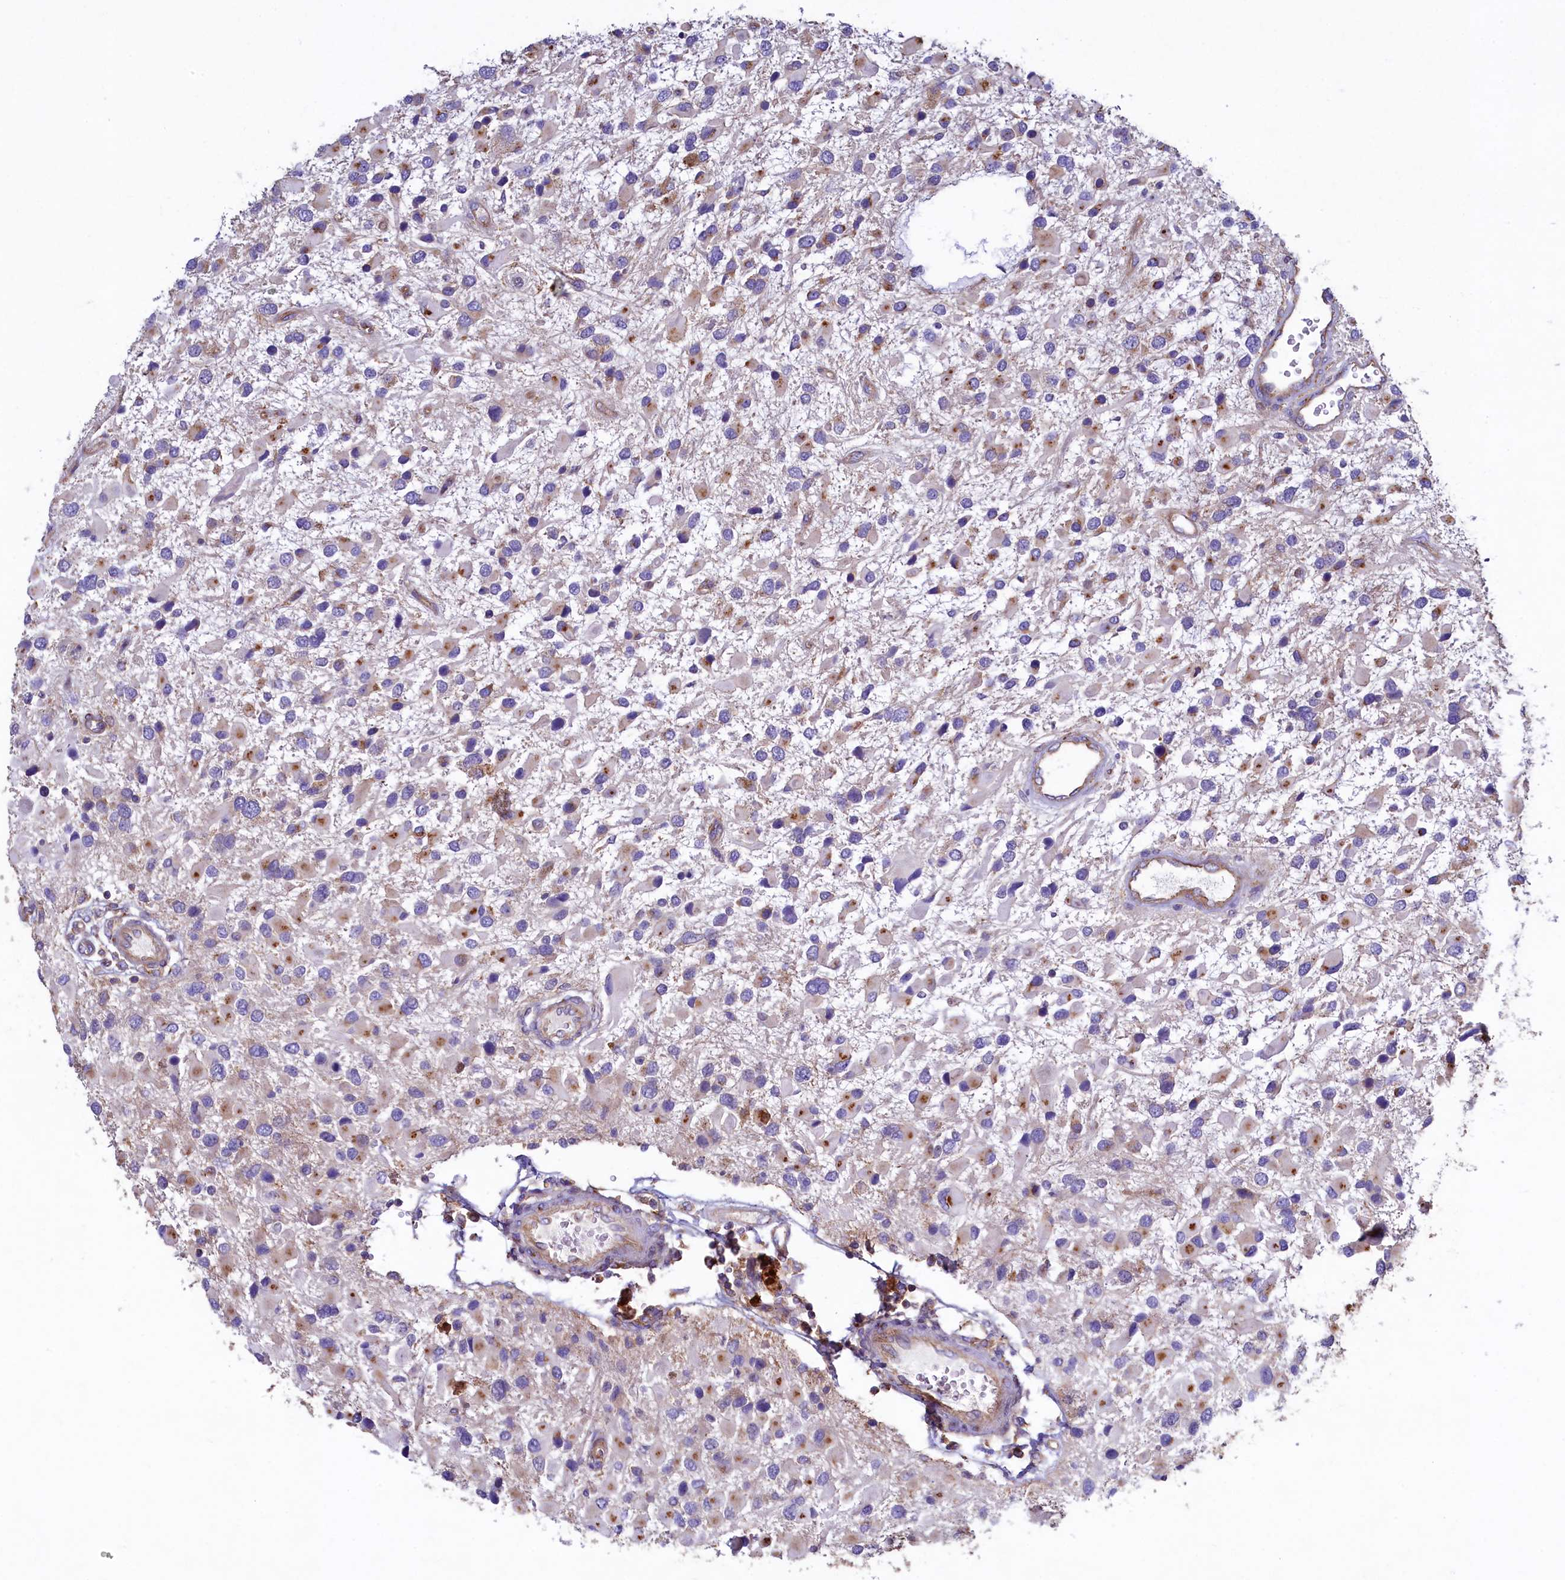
{"staining": {"intensity": "moderate", "quantity": "<25%", "location": "cytoplasmic/membranous"}, "tissue": "glioma", "cell_type": "Tumor cells", "image_type": "cancer", "snomed": [{"axis": "morphology", "description": "Glioma, malignant, High grade"}, {"axis": "topography", "description": "Brain"}], "caption": "Immunohistochemical staining of glioma reveals low levels of moderate cytoplasmic/membranous protein staining in about <25% of tumor cells.", "gene": "GPR21", "patient": {"sex": "male", "age": 53}}